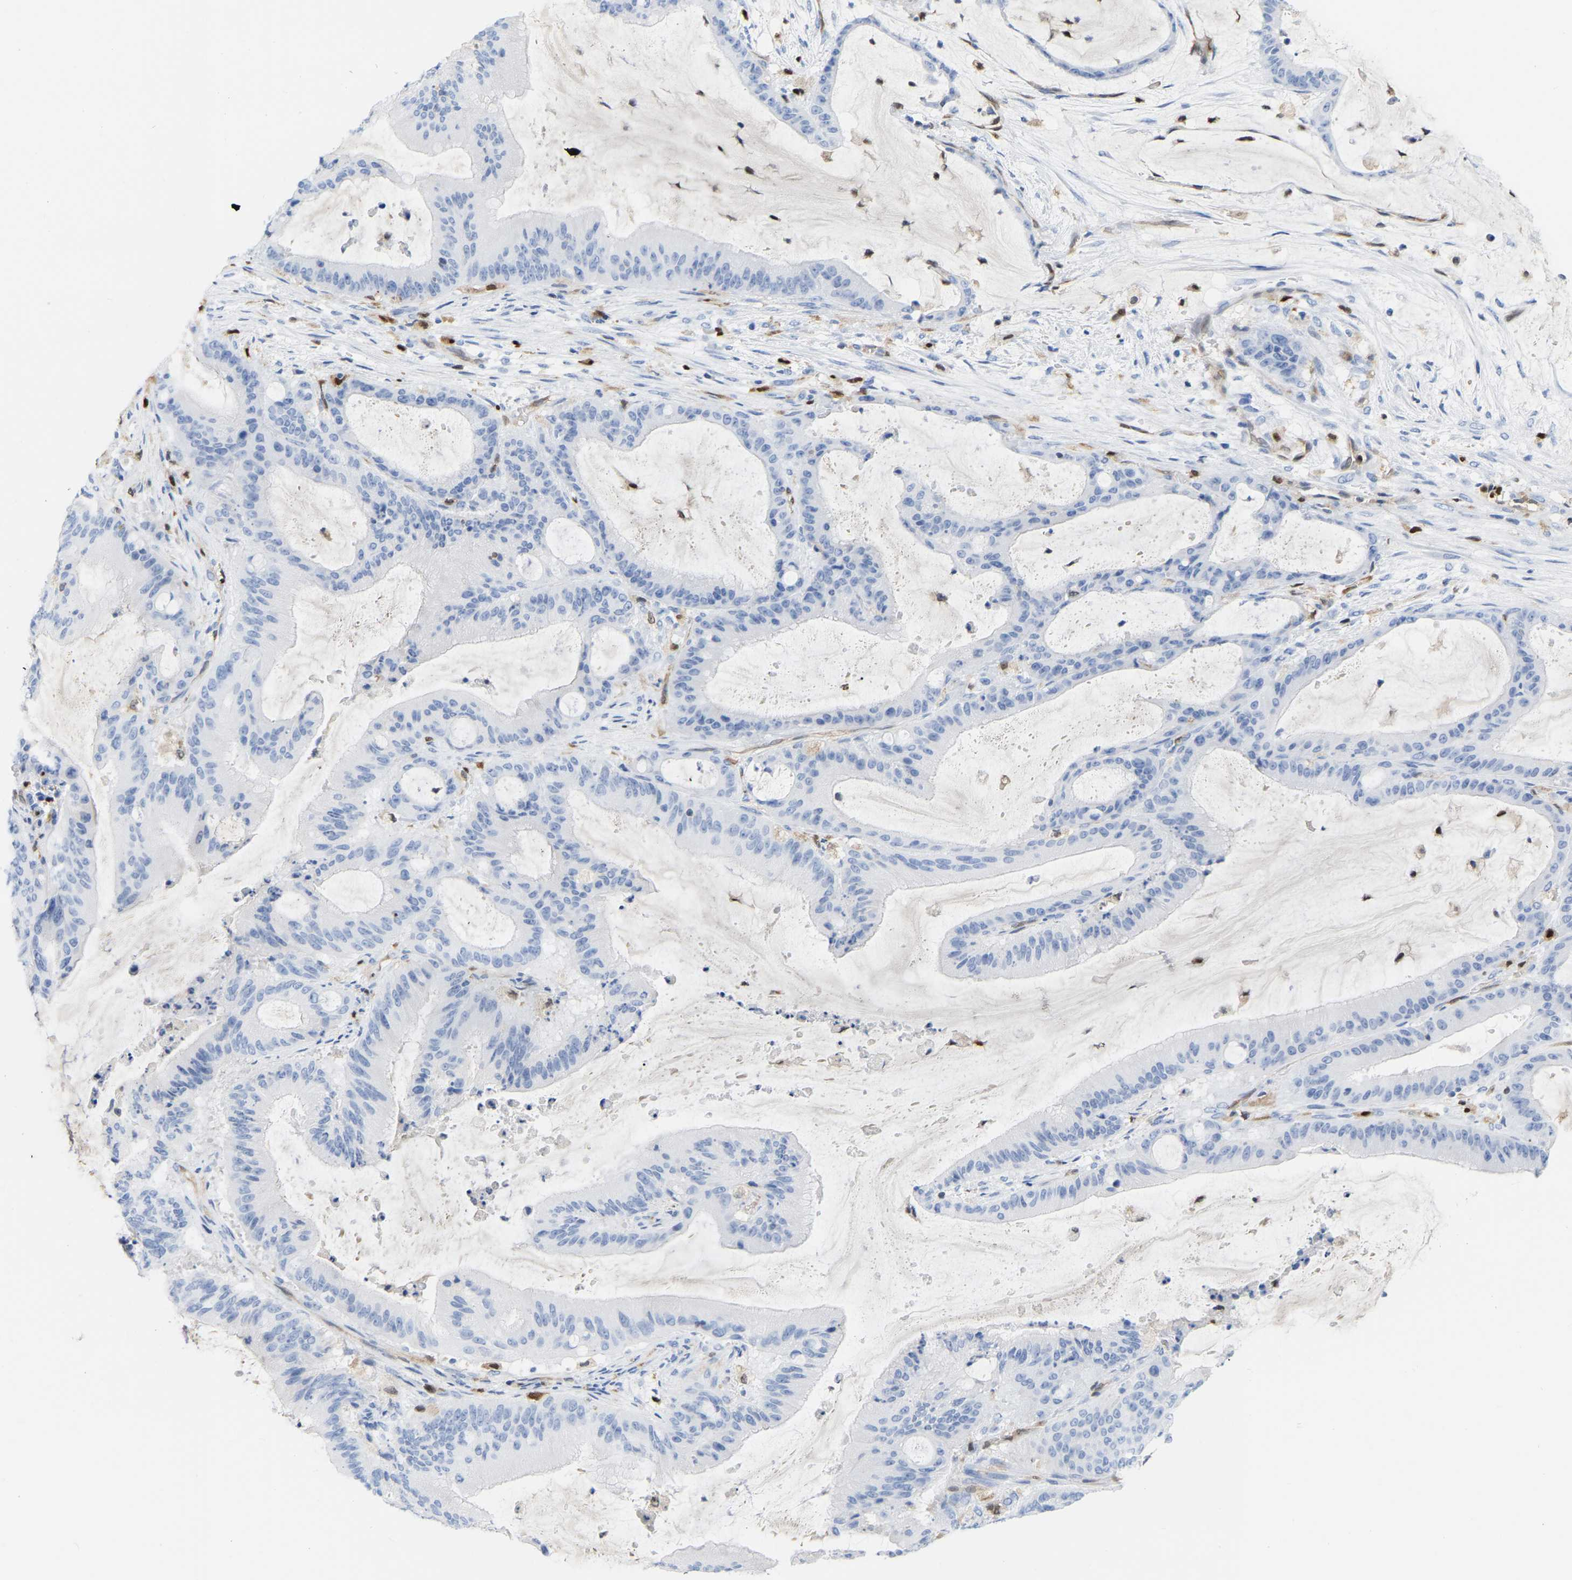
{"staining": {"intensity": "negative", "quantity": "none", "location": "none"}, "tissue": "liver cancer", "cell_type": "Tumor cells", "image_type": "cancer", "snomed": [{"axis": "morphology", "description": "Normal tissue, NOS"}, {"axis": "morphology", "description": "Cholangiocarcinoma"}, {"axis": "topography", "description": "Liver"}, {"axis": "topography", "description": "Peripheral nerve tissue"}], "caption": "IHC histopathology image of neoplastic tissue: liver cholangiocarcinoma stained with DAB reveals no significant protein positivity in tumor cells.", "gene": "GIMAP4", "patient": {"sex": "female", "age": 73}}